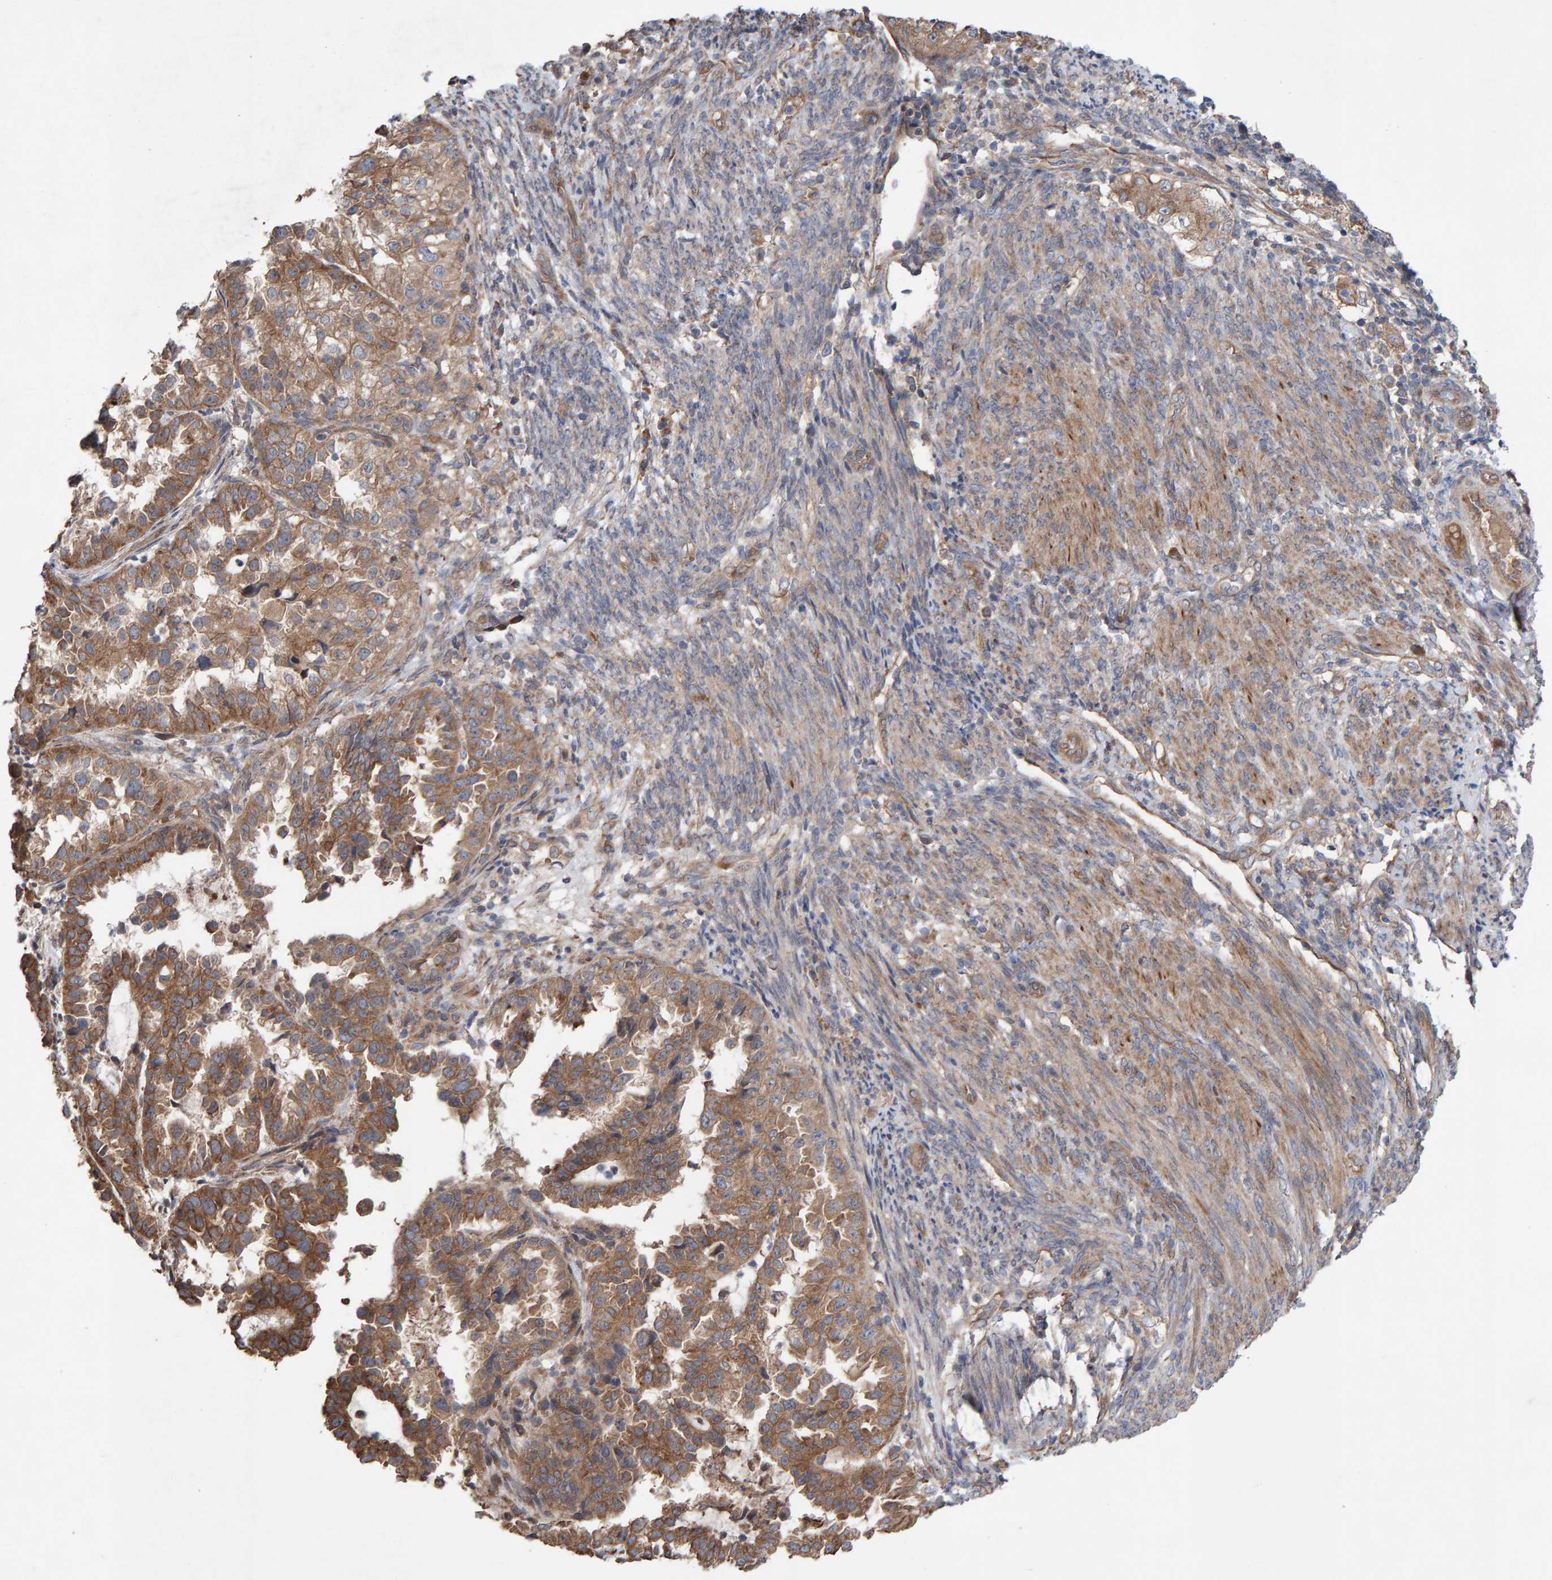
{"staining": {"intensity": "moderate", "quantity": ">75%", "location": "cytoplasmic/membranous"}, "tissue": "endometrial cancer", "cell_type": "Tumor cells", "image_type": "cancer", "snomed": [{"axis": "morphology", "description": "Adenocarcinoma, NOS"}, {"axis": "topography", "description": "Endometrium"}], "caption": "Adenocarcinoma (endometrial) stained with DAB immunohistochemistry reveals medium levels of moderate cytoplasmic/membranous expression in about >75% of tumor cells.", "gene": "LRSAM1", "patient": {"sex": "female", "age": 85}}